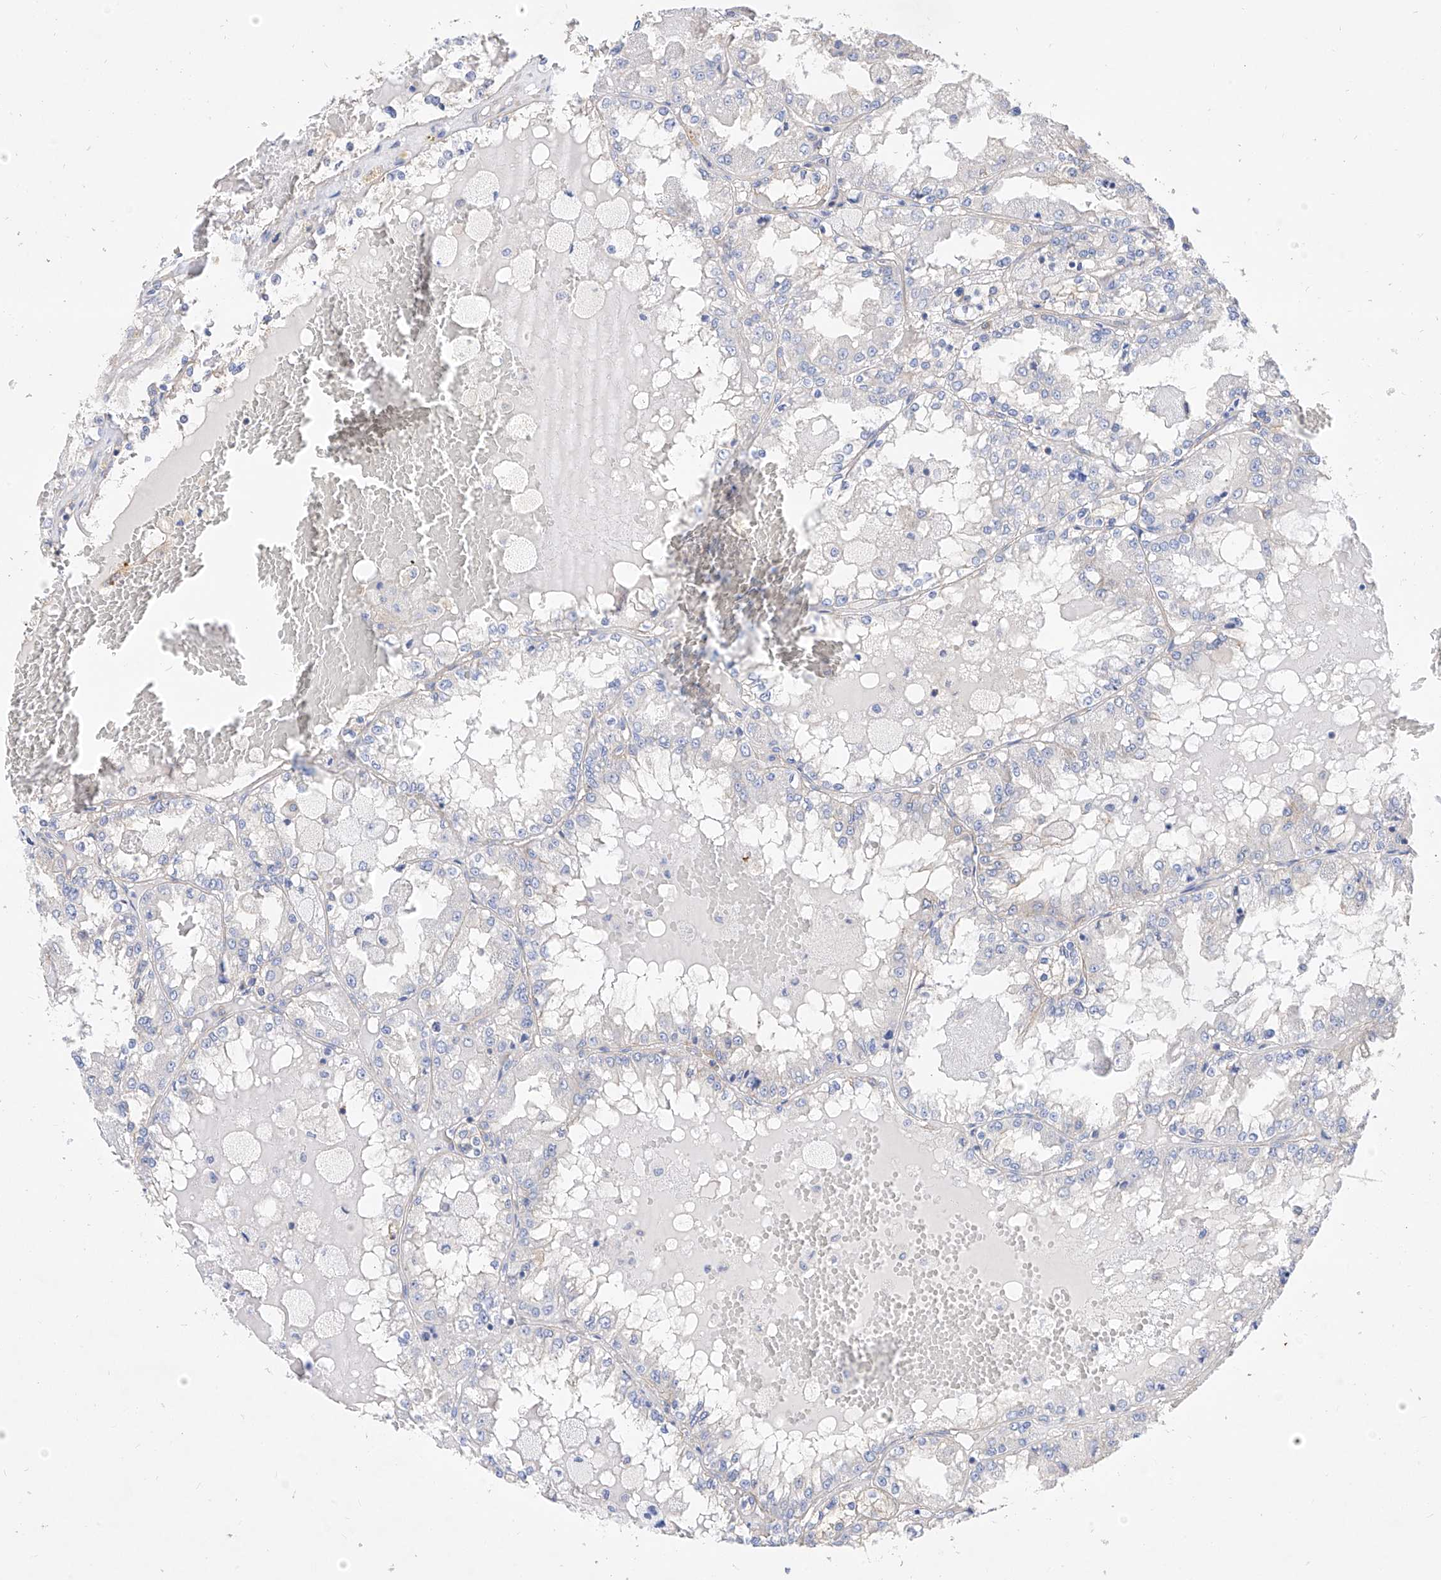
{"staining": {"intensity": "negative", "quantity": "none", "location": "none"}, "tissue": "renal cancer", "cell_type": "Tumor cells", "image_type": "cancer", "snomed": [{"axis": "morphology", "description": "Adenocarcinoma, NOS"}, {"axis": "topography", "description": "Kidney"}], "caption": "There is no significant expression in tumor cells of renal adenocarcinoma.", "gene": "SCGB2A1", "patient": {"sex": "female", "age": 56}}